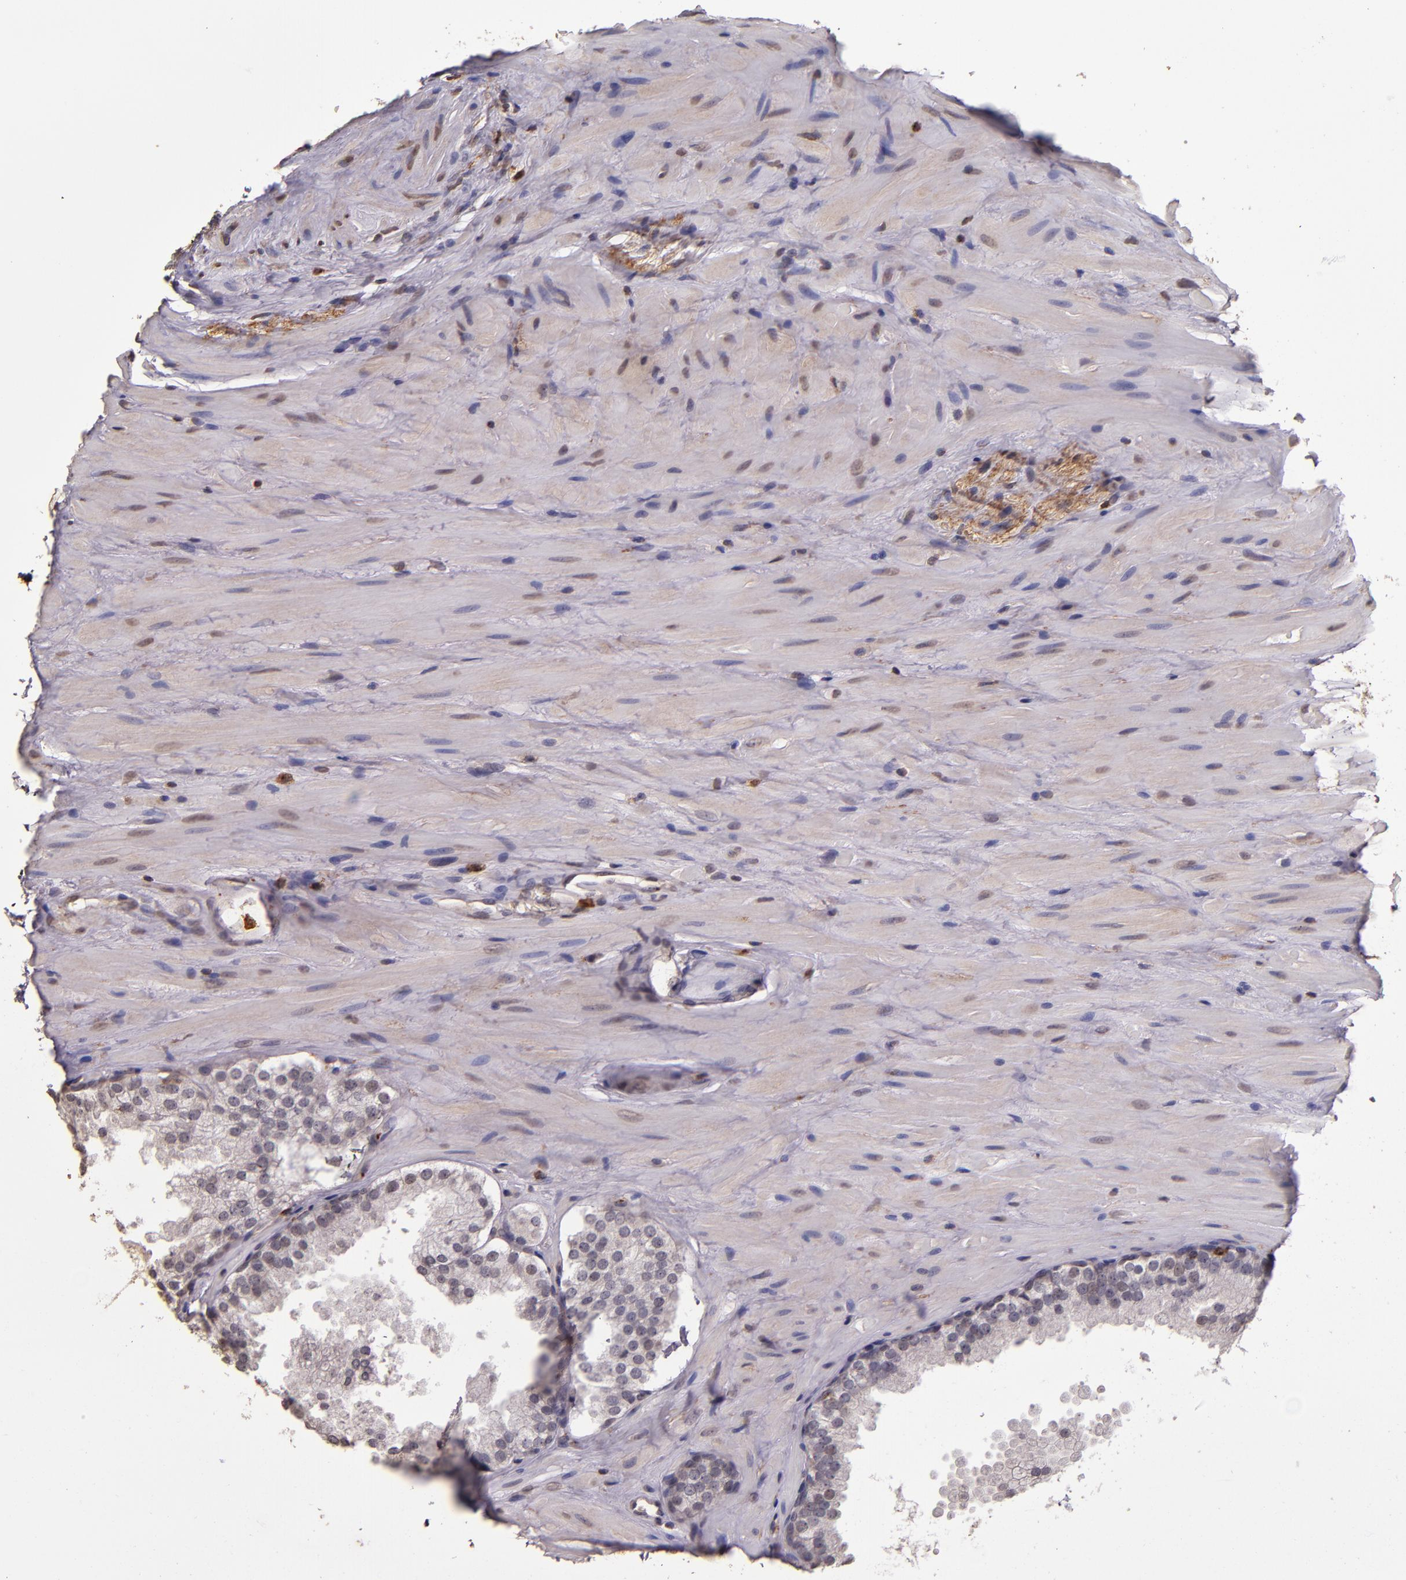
{"staining": {"intensity": "negative", "quantity": "none", "location": "none"}, "tissue": "prostate cancer", "cell_type": "Tumor cells", "image_type": "cancer", "snomed": [{"axis": "morphology", "description": "Adenocarcinoma, High grade"}, {"axis": "topography", "description": "Prostate"}], "caption": "DAB (3,3'-diaminobenzidine) immunohistochemical staining of high-grade adenocarcinoma (prostate) exhibits no significant staining in tumor cells.", "gene": "SLC2A3", "patient": {"sex": "male", "age": 70}}